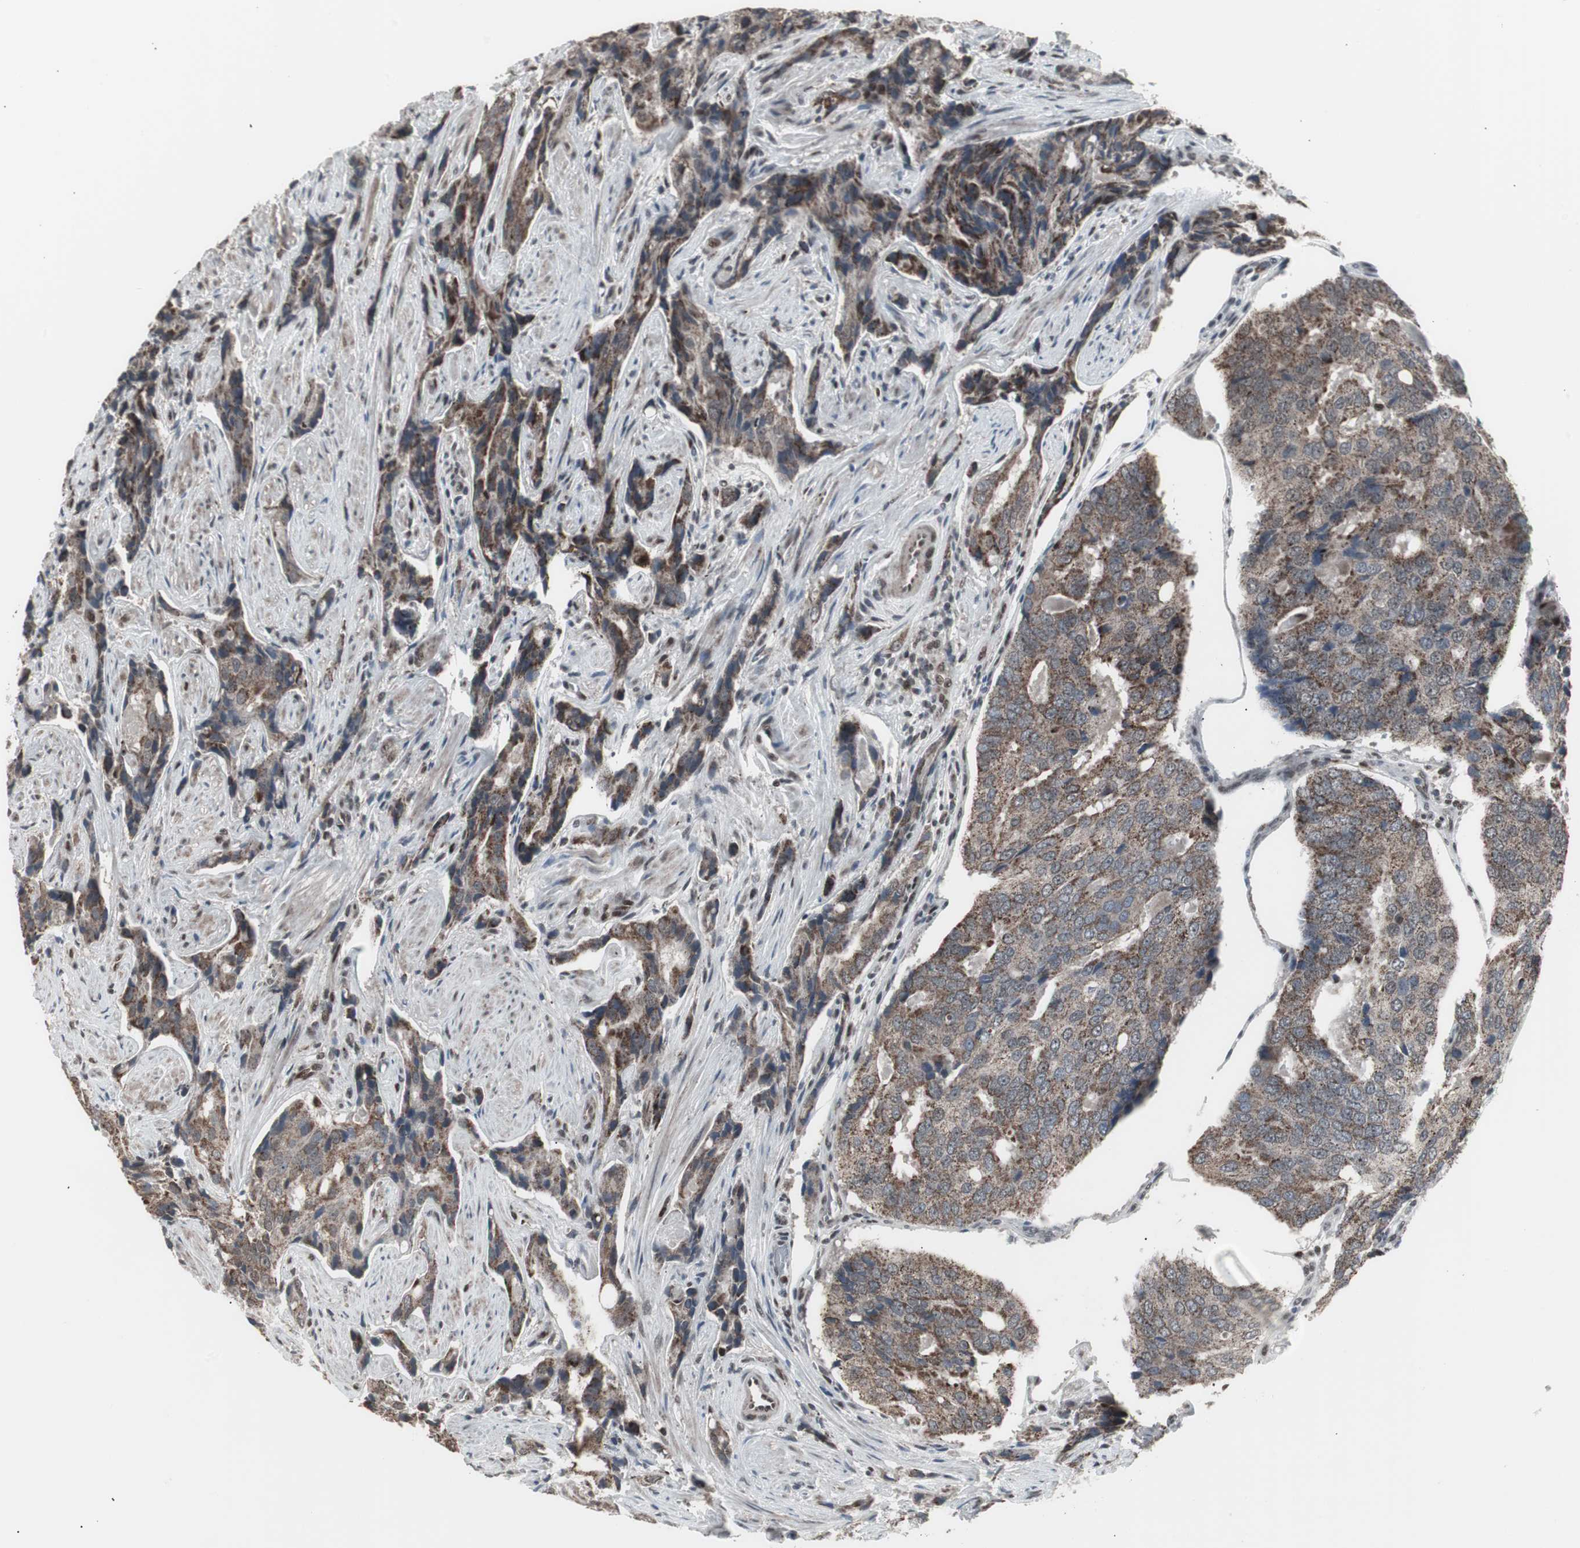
{"staining": {"intensity": "moderate", "quantity": ">75%", "location": "cytoplasmic/membranous,nuclear"}, "tissue": "prostate cancer", "cell_type": "Tumor cells", "image_type": "cancer", "snomed": [{"axis": "morphology", "description": "Adenocarcinoma, High grade"}, {"axis": "topography", "description": "Prostate"}], "caption": "IHC of human prostate cancer displays medium levels of moderate cytoplasmic/membranous and nuclear expression in about >75% of tumor cells.", "gene": "RXRA", "patient": {"sex": "male", "age": 58}}